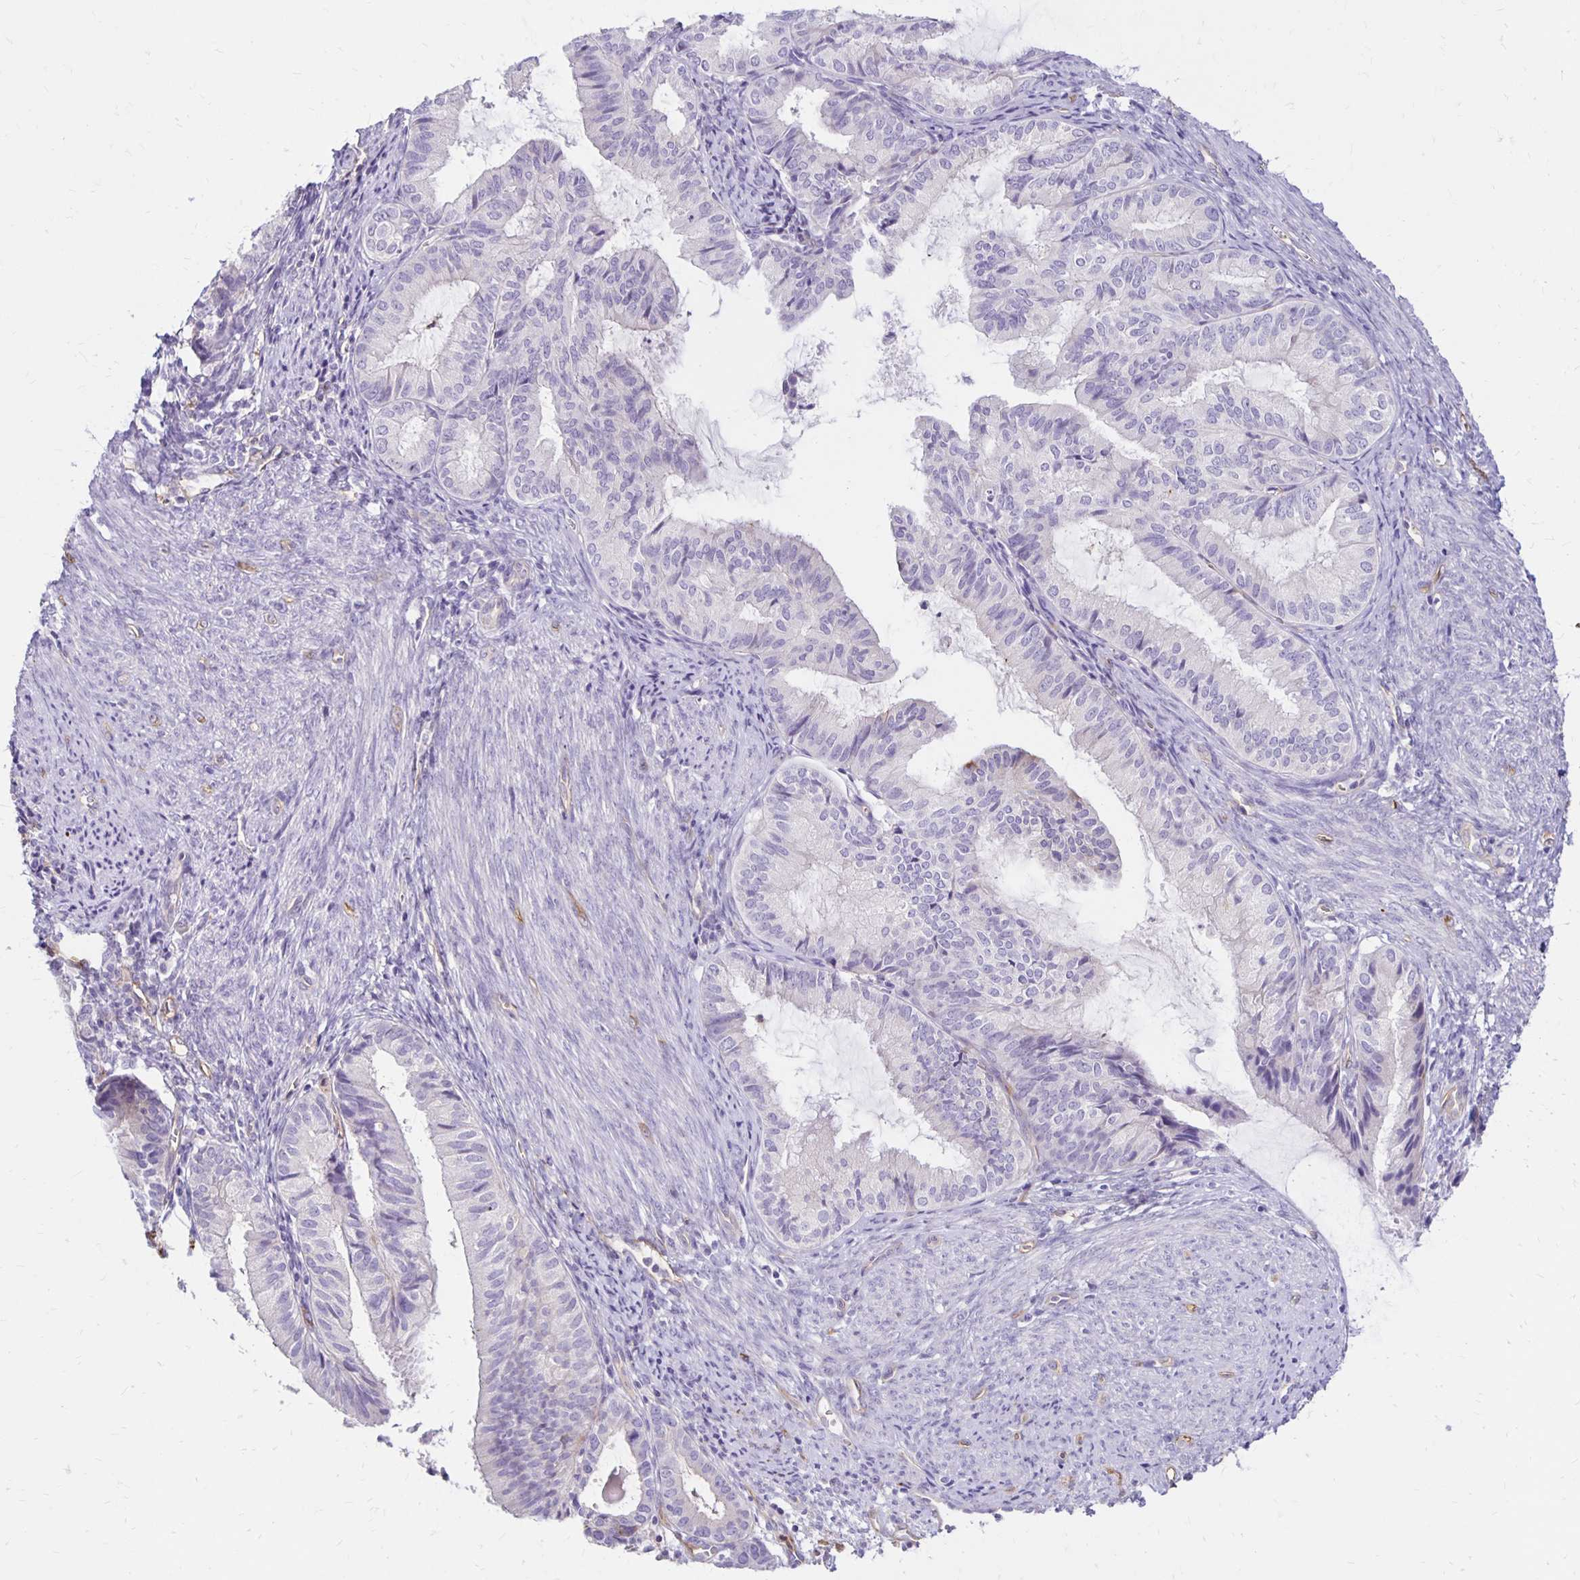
{"staining": {"intensity": "negative", "quantity": "none", "location": "none"}, "tissue": "endometrial cancer", "cell_type": "Tumor cells", "image_type": "cancer", "snomed": [{"axis": "morphology", "description": "Adenocarcinoma, NOS"}, {"axis": "topography", "description": "Endometrium"}], "caption": "There is no significant expression in tumor cells of endometrial cancer.", "gene": "TTYH1", "patient": {"sex": "female", "age": 86}}